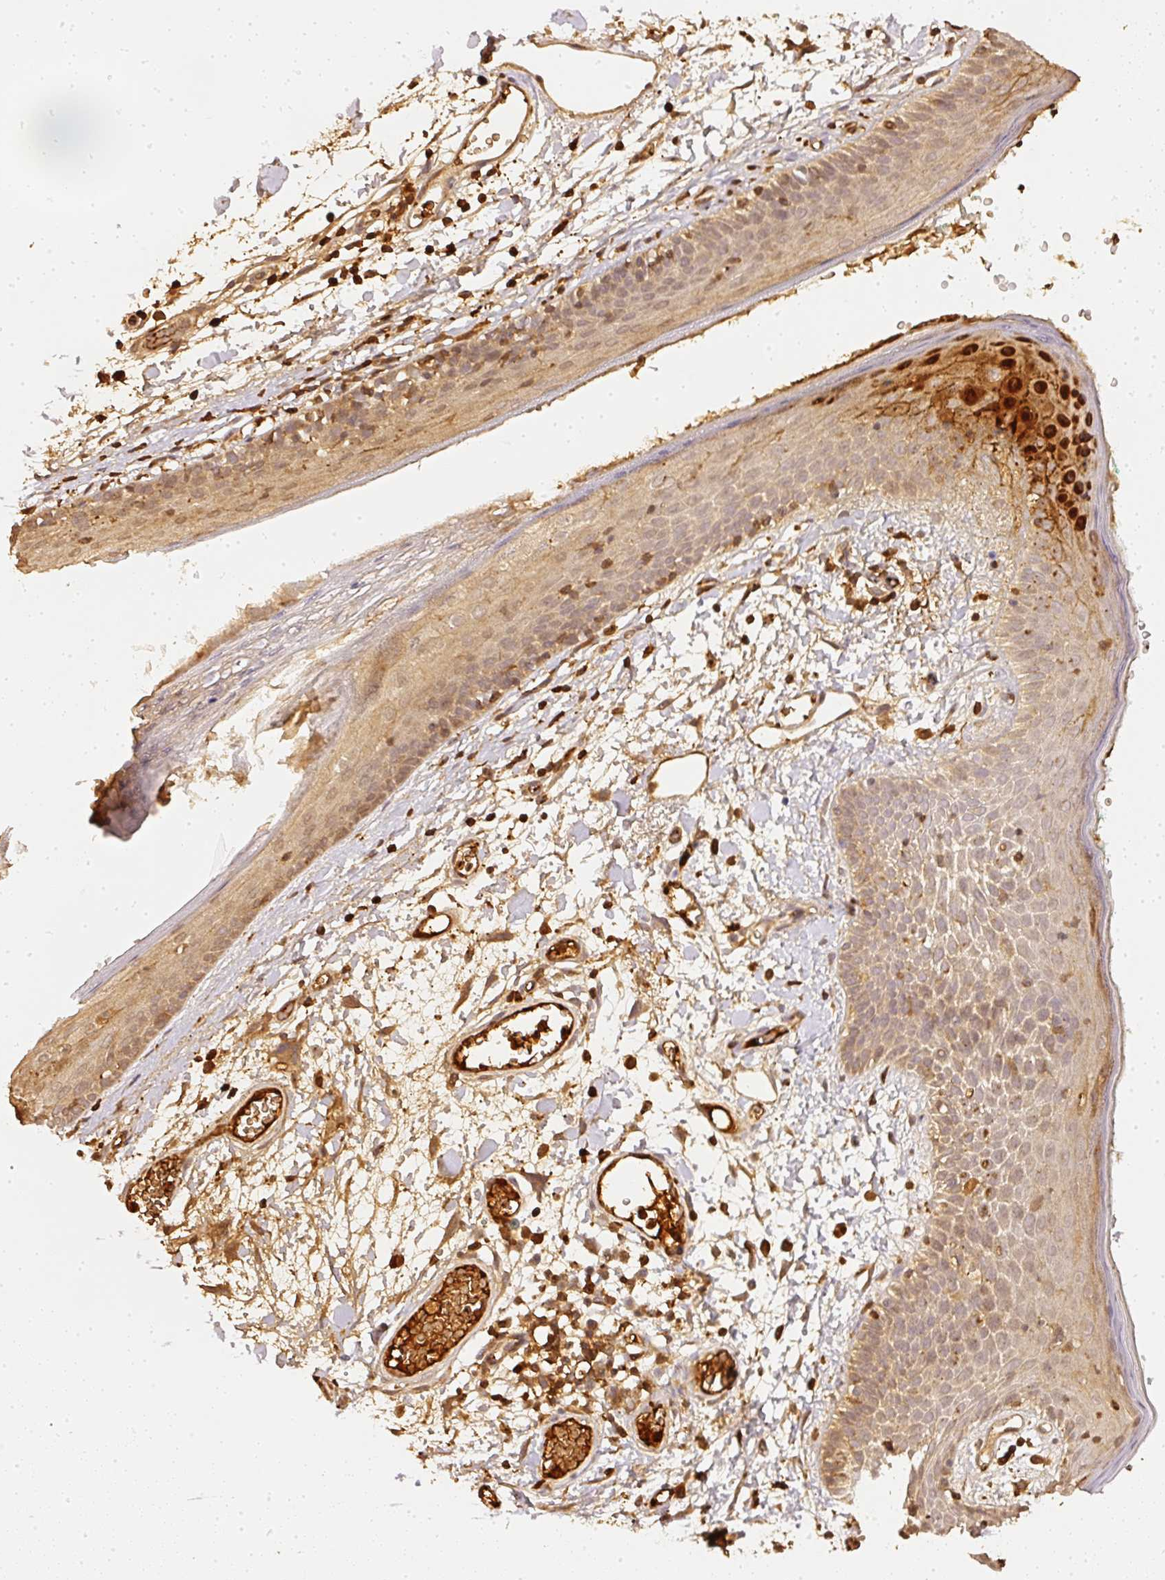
{"staining": {"intensity": "strong", "quantity": ">75%", "location": "cytoplasmic/membranous,nuclear"}, "tissue": "skin", "cell_type": "Fibroblasts", "image_type": "normal", "snomed": [{"axis": "morphology", "description": "Normal tissue, NOS"}, {"axis": "topography", "description": "Skin"}], "caption": "A micrograph of human skin stained for a protein shows strong cytoplasmic/membranous,nuclear brown staining in fibroblasts.", "gene": "PFN1", "patient": {"sex": "male", "age": 79}}